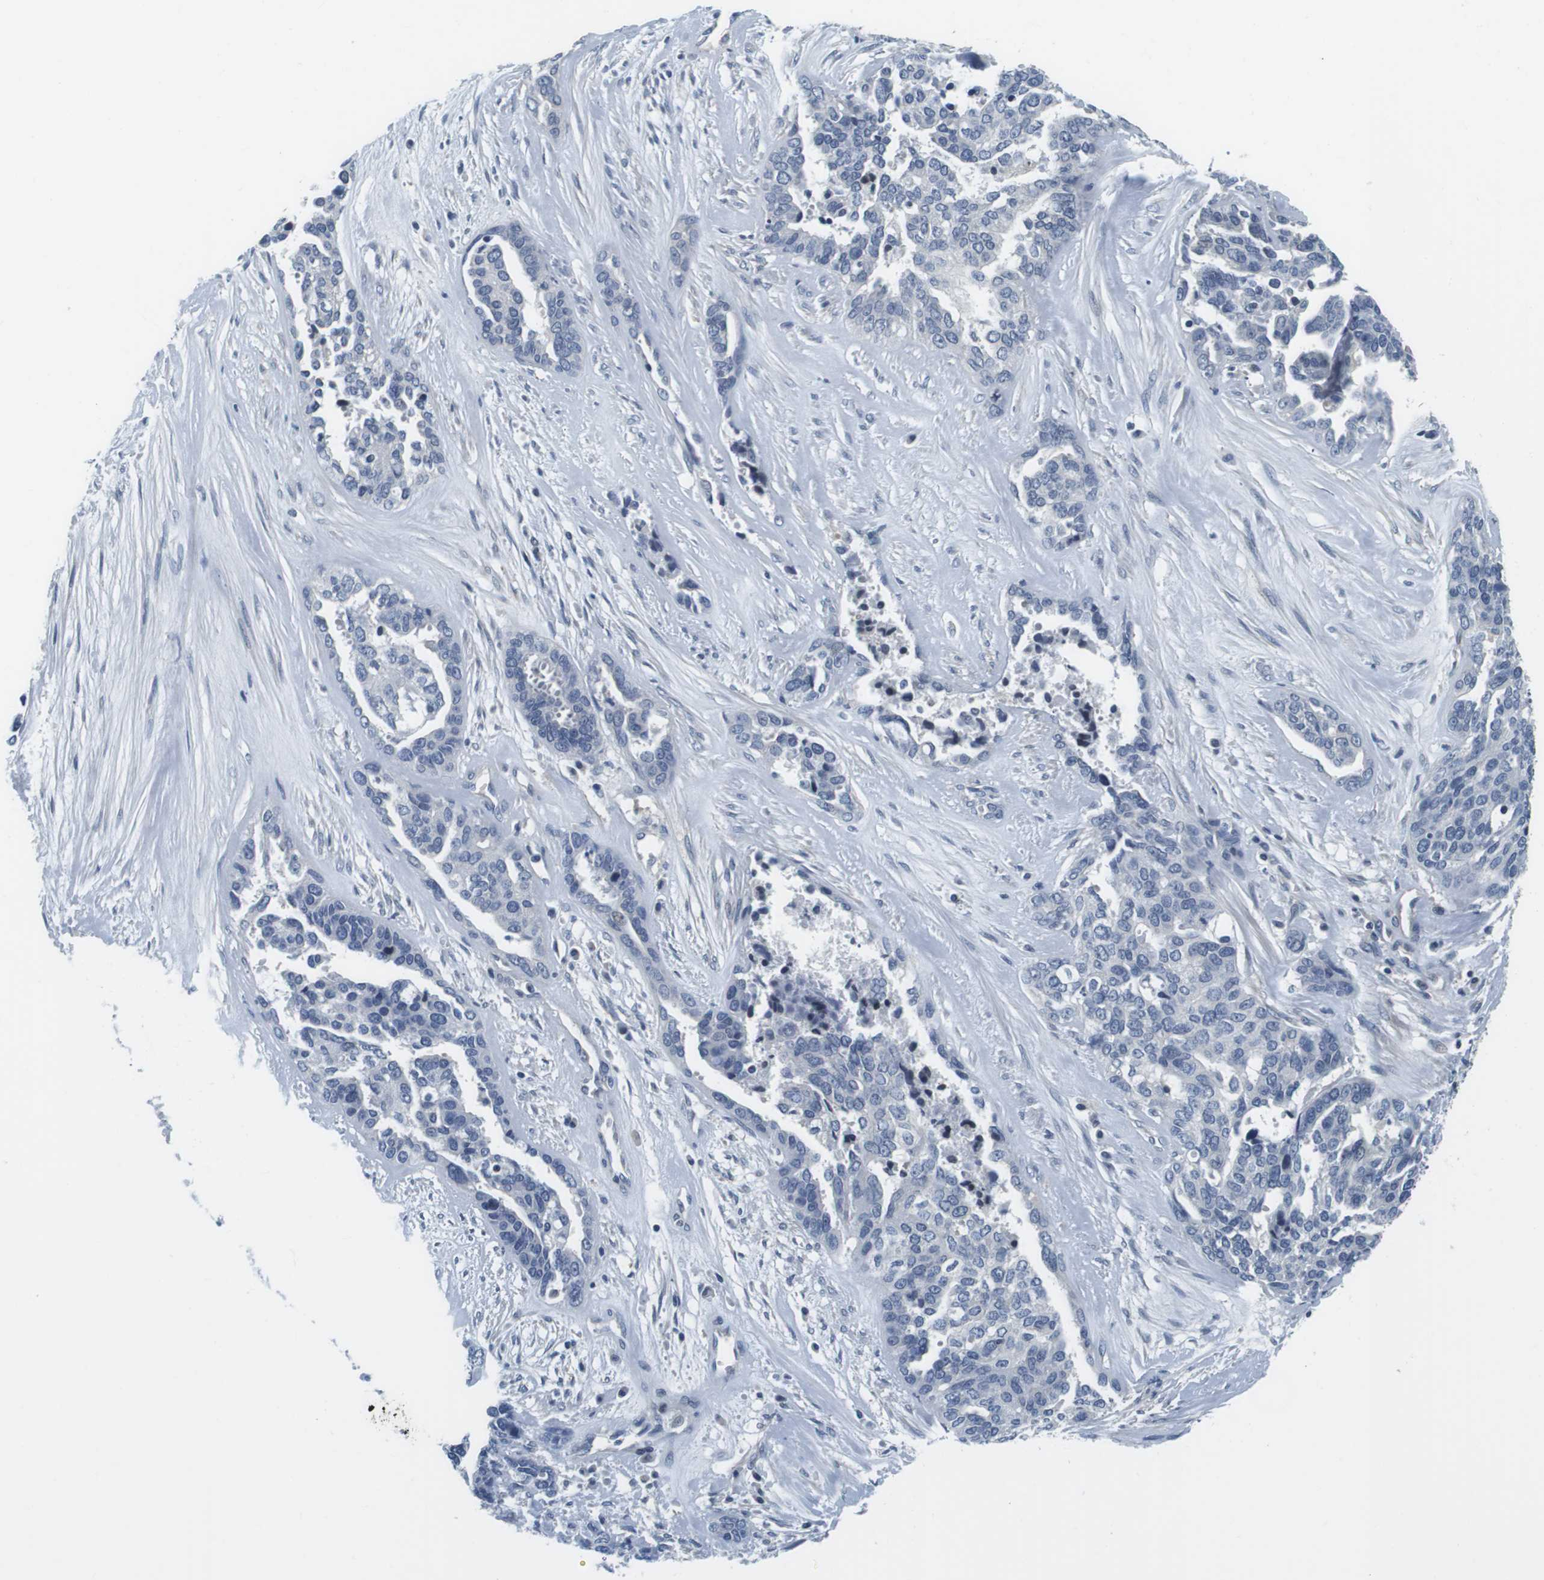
{"staining": {"intensity": "negative", "quantity": "none", "location": "none"}, "tissue": "ovarian cancer", "cell_type": "Tumor cells", "image_type": "cancer", "snomed": [{"axis": "morphology", "description": "Cystadenocarcinoma, serous, NOS"}, {"axis": "topography", "description": "Ovary"}], "caption": "Immunohistochemical staining of human ovarian cancer displays no significant expression in tumor cells.", "gene": "KCNJ5", "patient": {"sex": "female", "age": 44}}